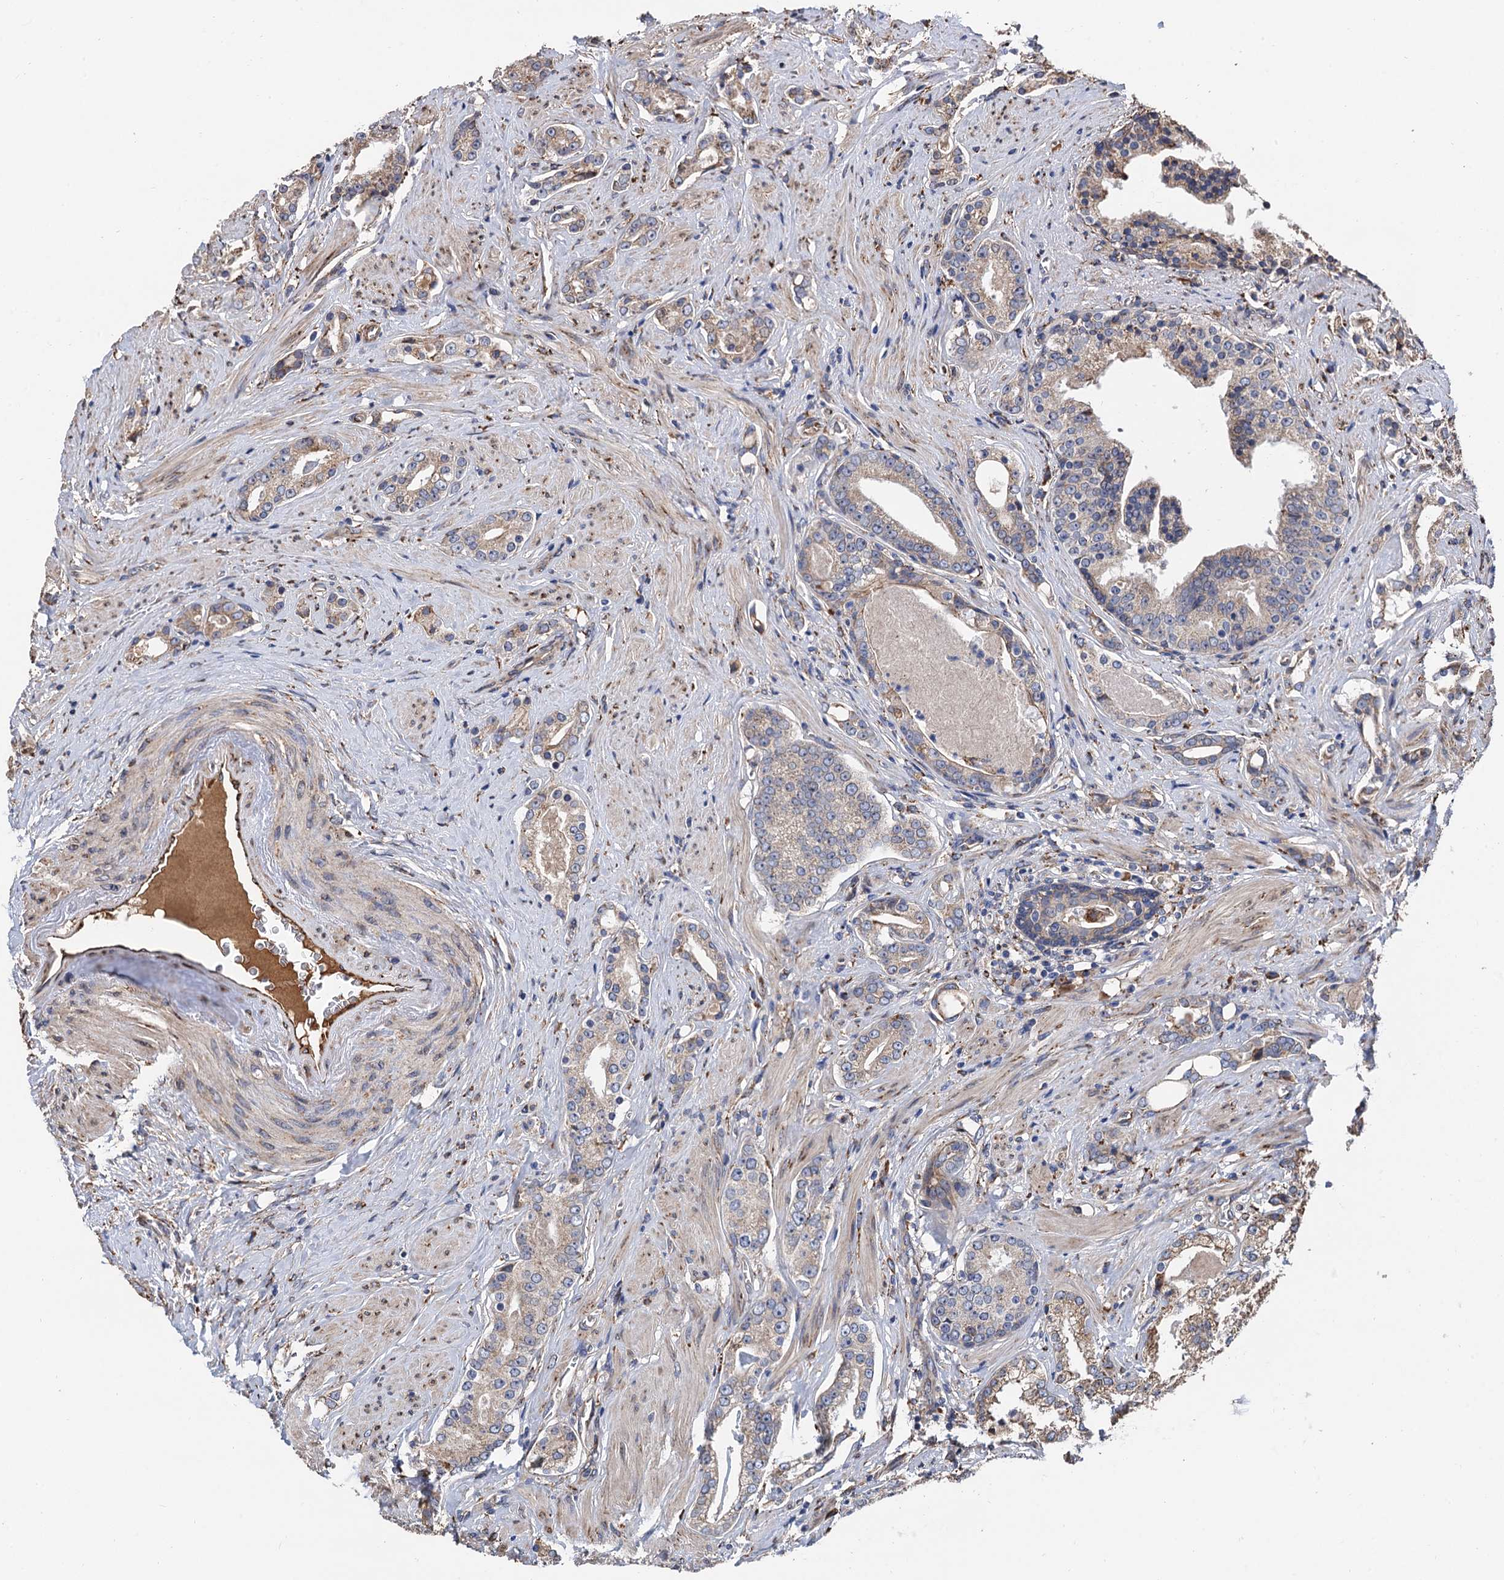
{"staining": {"intensity": "moderate", "quantity": "25%-75%", "location": "cytoplasmic/membranous"}, "tissue": "prostate cancer", "cell_type": "Tumor cells", "image_type": "cancer", "snomed": [{"axis": "morphology", "description": "Adenocarcinoma, High grade"}, {"axis": "topography", "description": "Prostate"}], "caption": "Brown immunohistochemical staining in prostate cancer (adenocarcinoma (high-grade)) shows moderate cytoplasmic/membranous positivity in approximately 25%-75% of tumor cells.", "gene": "CNNM1", "patient": {"sex": "male", "age": 58}}